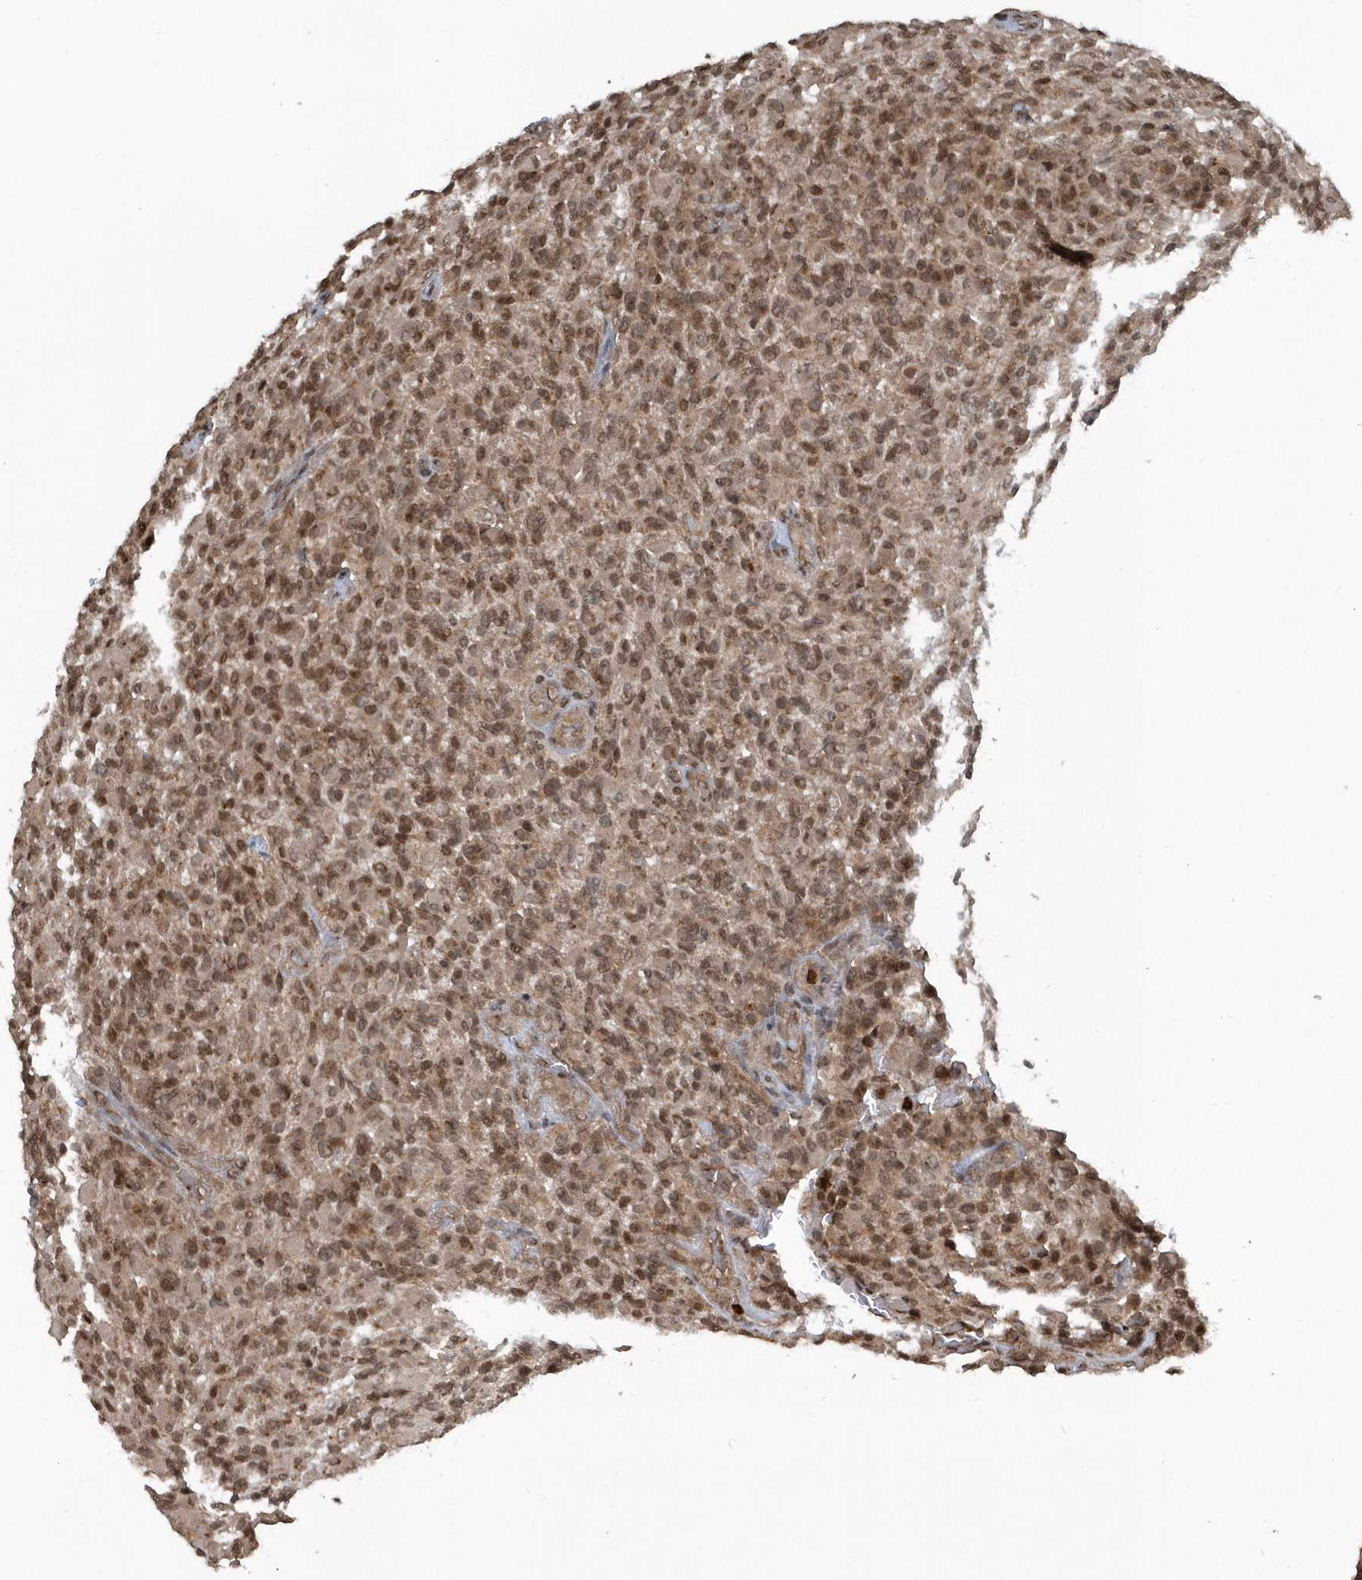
{"staining": {"intensity": "moderate", "quantity": ">75%", "location": "cytoplasmic/membranous,nuclear"}, "tissue": "glioma", "cell_type": "Tumor cells", "image_type": "cancer", "snomed": [{"axis": "morphology", "description": "Glioma, malignant, High grade"}, {"axis": "topography", "description": "Brain"}], "caption": "The micrograph demonstrates a brown stain indicating the presence of a protein in the cytoplasmic/membranous and nuclear of tumor cells in malignant high-grade glioma.", "gene": "EIF2B1", "patient": {"sex": "male", "age": 71}}